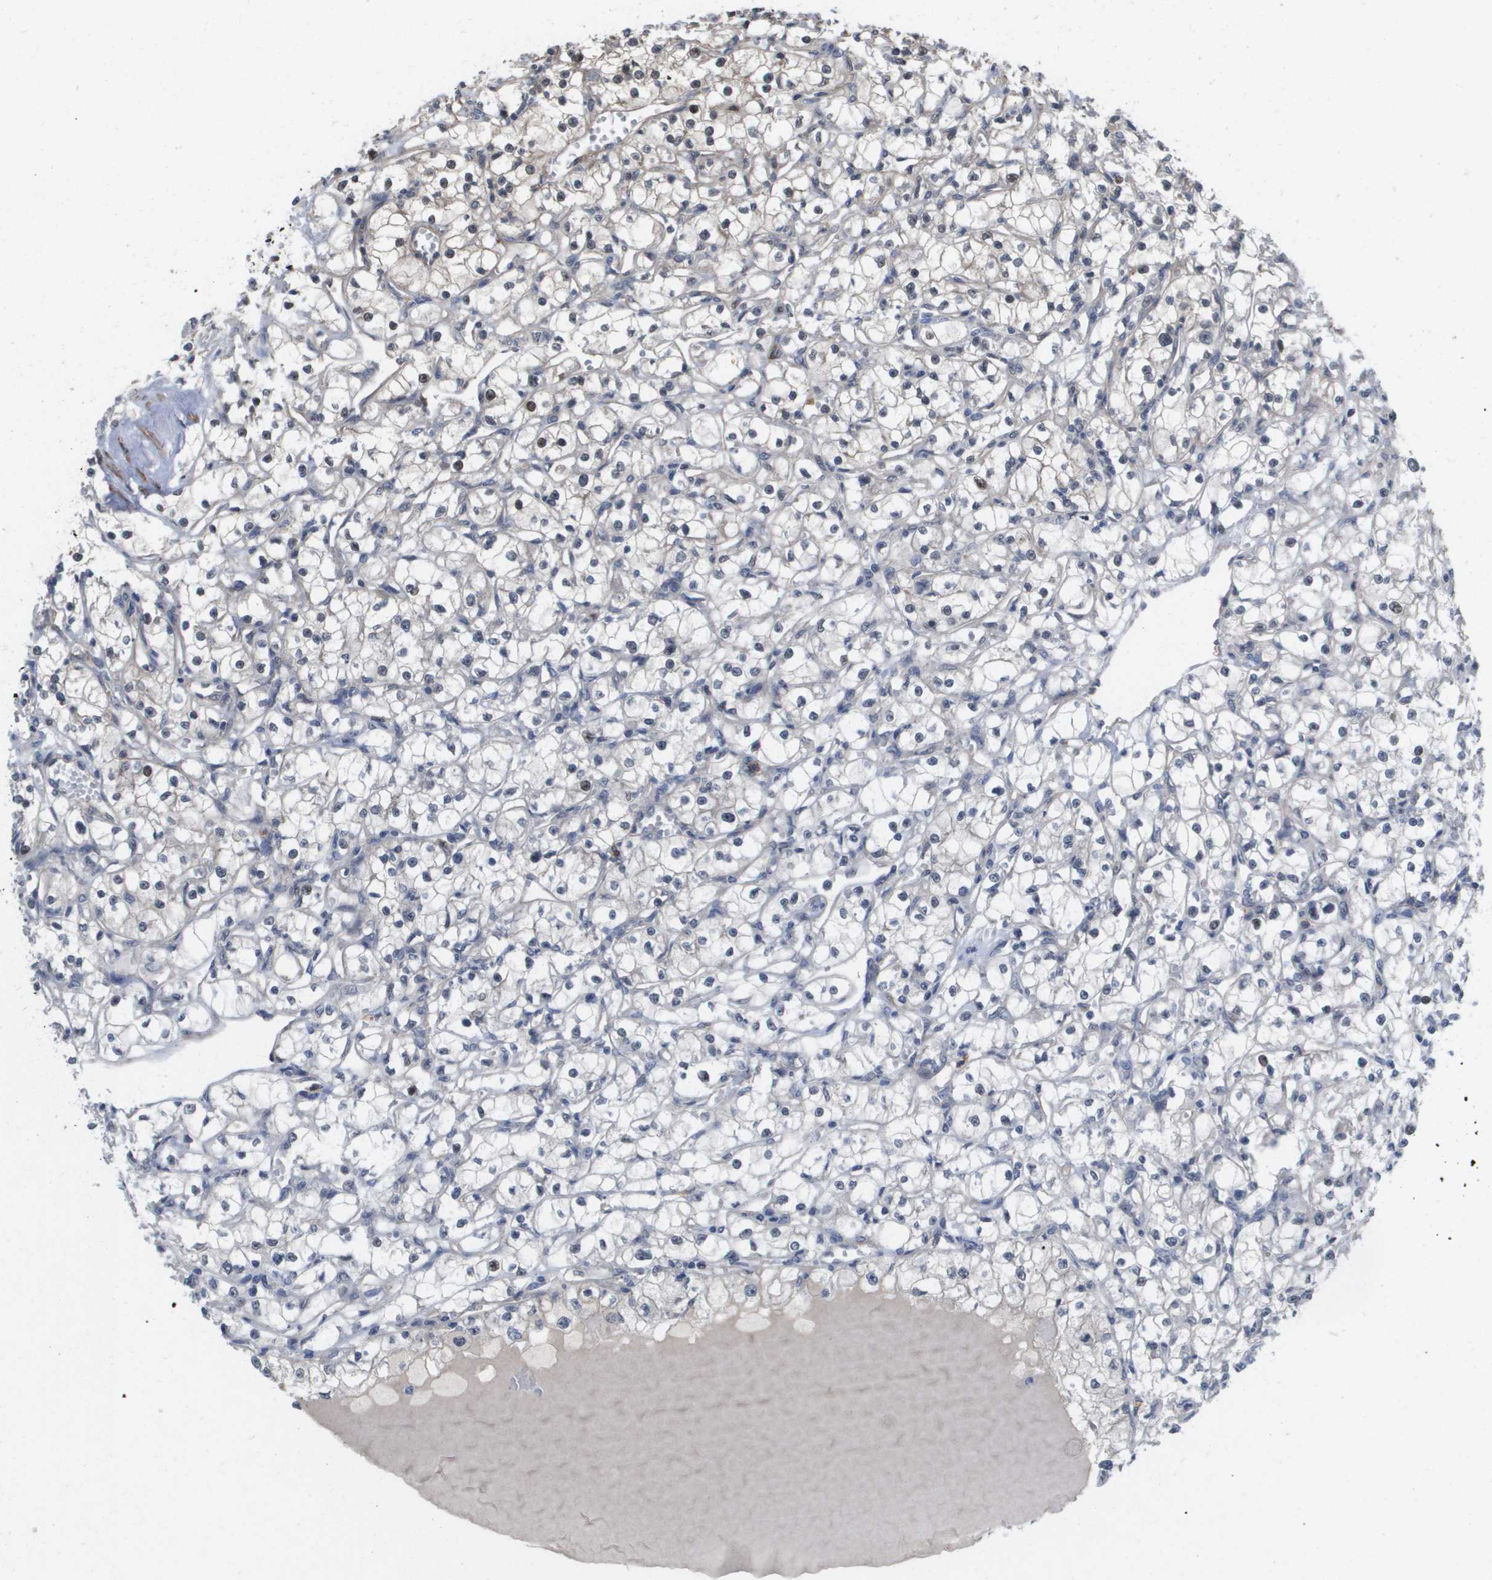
{"staining": {"intensity": "negative", "quantity": "none", "location": "none"}, "tissue": "renal cancer", "cell_type": "Tumor cells", "image_type": "cancer", "snomed": [{"axis": "morphology", "description": "Adenocarcinoma, NOS"}, {"axis": "topography", "description": "Kidney"}], "caption": "Immunohistochemistry histopathology image of human renal cancer stained for a protein (brown), which demonstrates no staining in tumor cells.", "gene": "RNF112", "patient": {"sex": "male", "age": 56}}